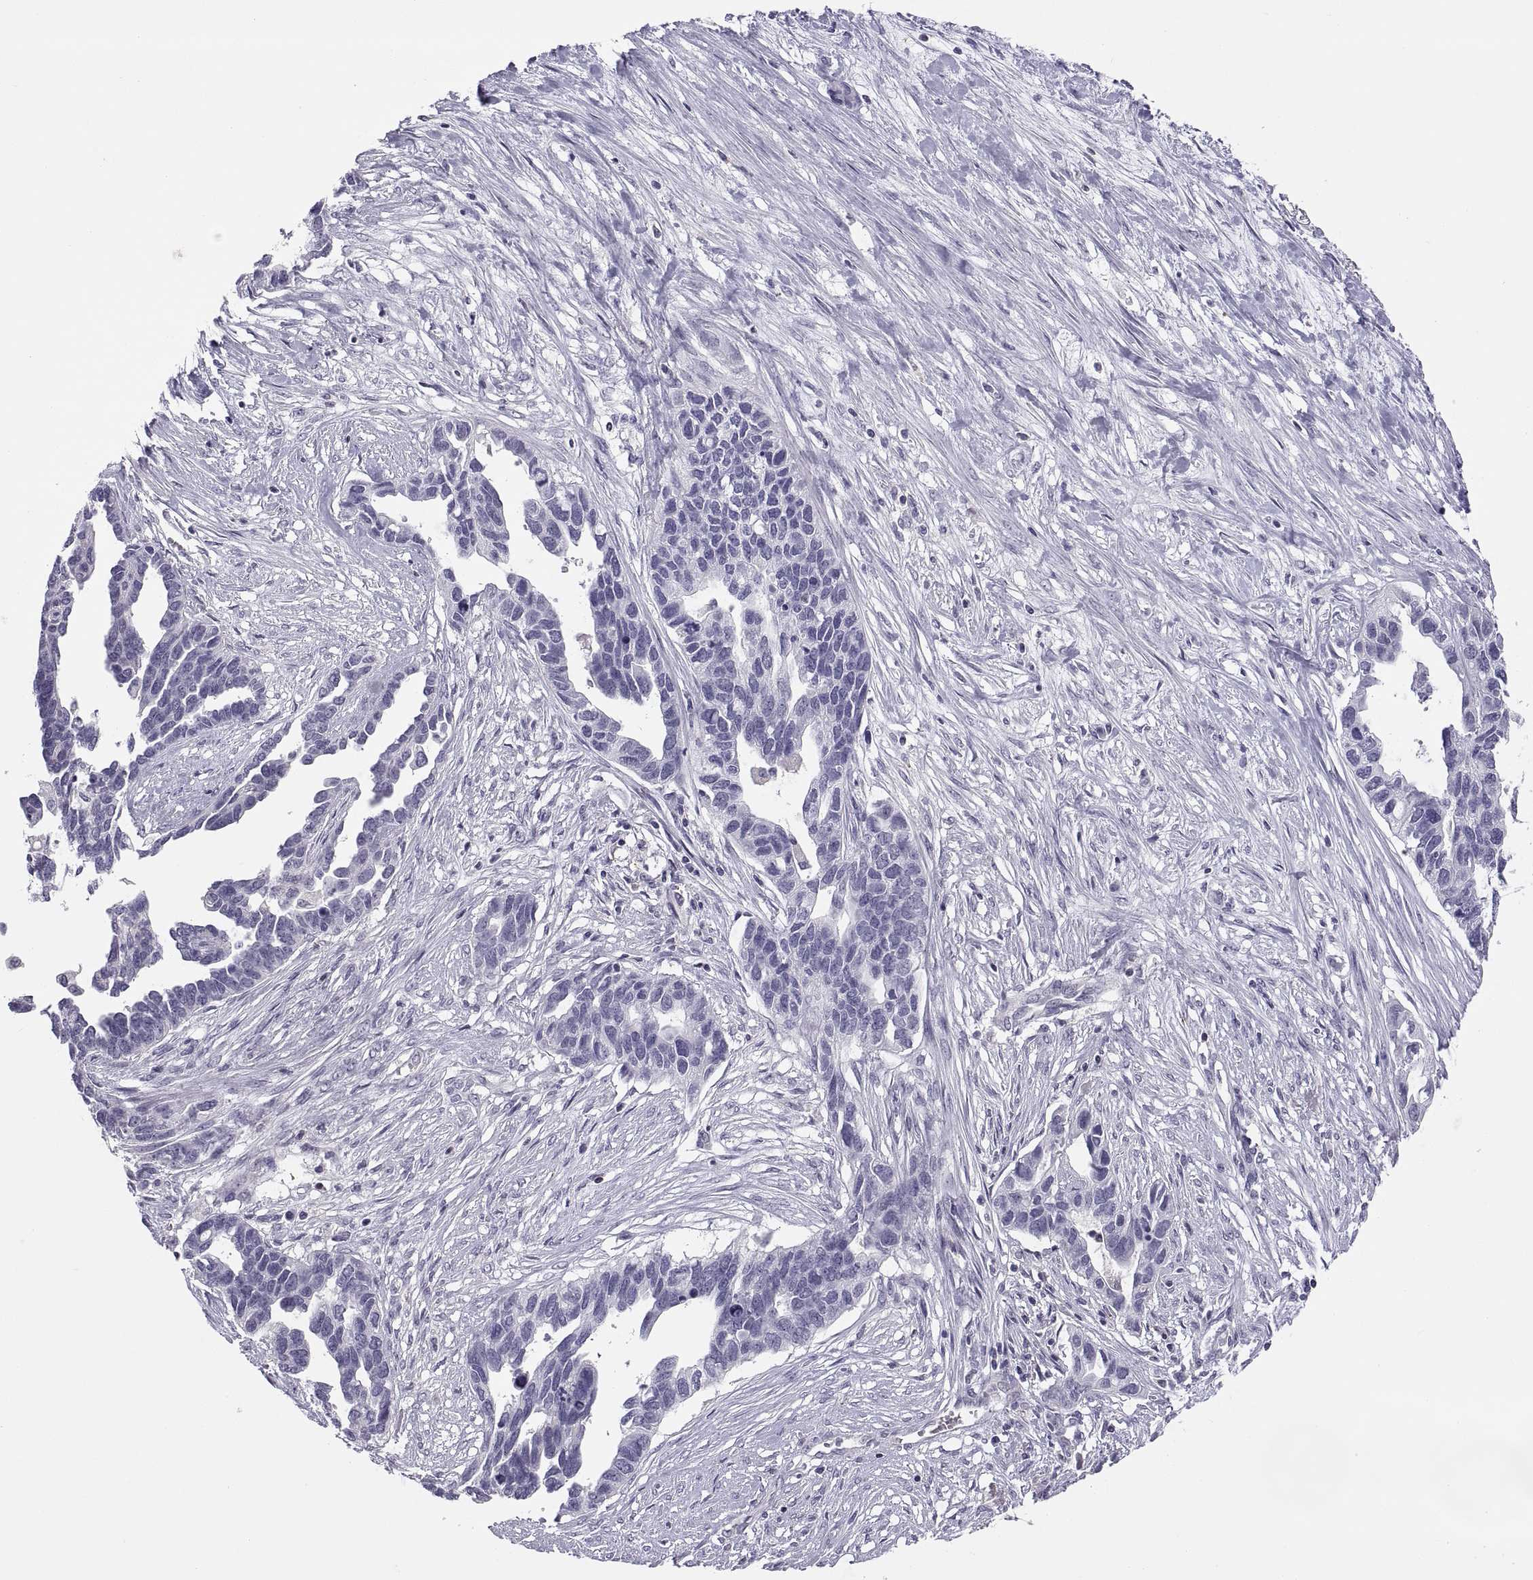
{"staining": {"intensity": "negative", "quantity": "none", "location": "none"}, "tissue": "ovarian cancer", "cell_type": "Tumor cells", "image_type": "cancer", "snomed": [{"axis": "morphology", "description": "Cystadenocarcinoma, serous, NOS"}, {"axis": "topography", "description": "Ovary"}], "caption": "Tumor cells show no significant positivity in serous cystadenocarcinoma (ovarian). Brightfield microscopy of immunohistochemistry stained with DAB (brown) and hematoxylin (blue), captured at high magnification.", "gene": "TTC21A", "patient": {"sex": "female", "age": 54}}